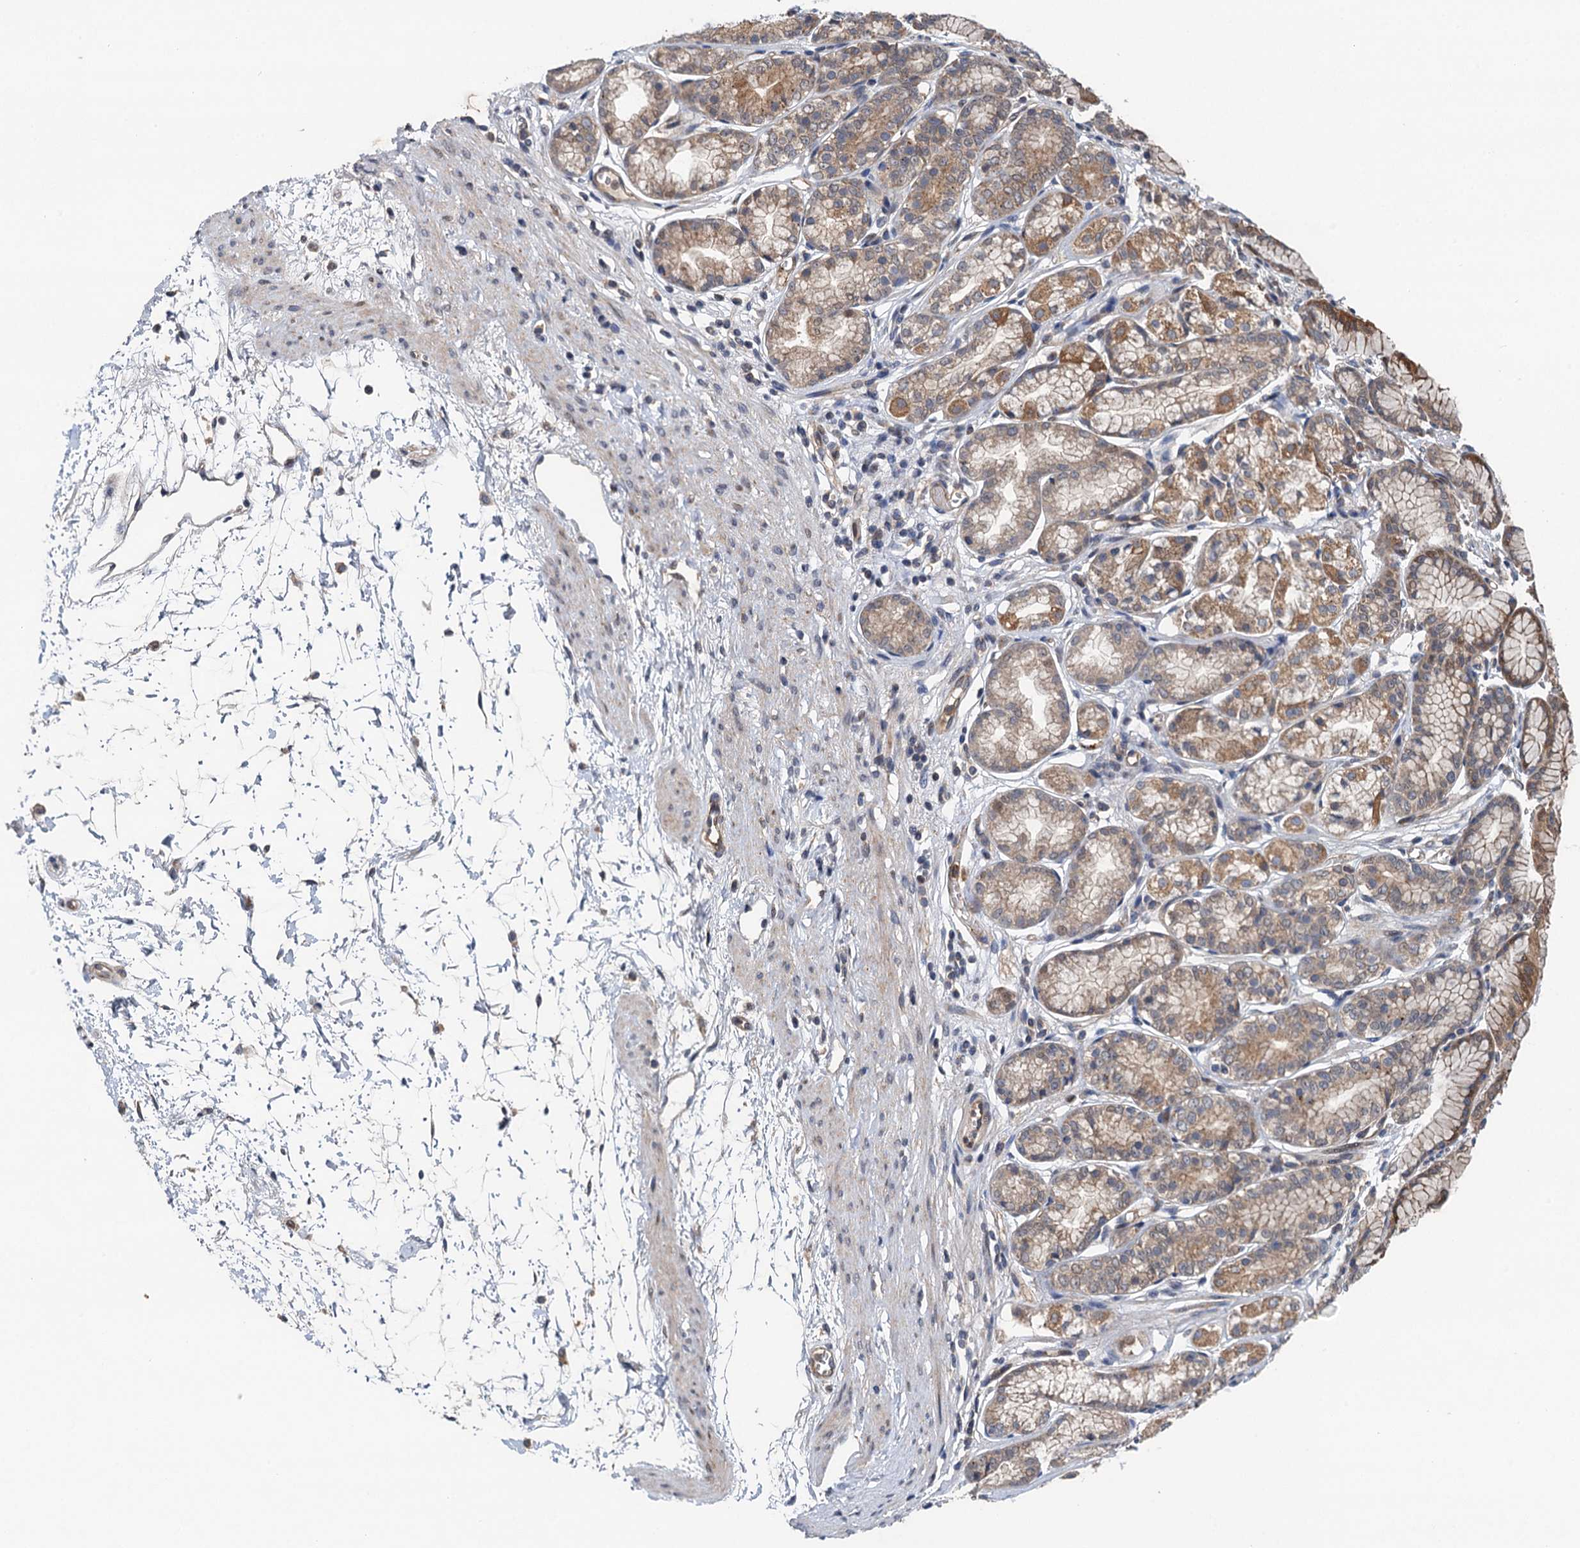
{"staining": {"intensity": "moderate", "quantity": "25%-75%", "location": "cytoplasmic/membranous,nuclear"}, "tissue": "stomach", "cell_type": "Glandular cells", "image_type": "normal", "snomed": [{"axis": "morphology", "description": "Normal tissue, NOS"}, {"axis": "morphology", "description": "Adenocarcinoma, NOS"}, {"axis": "morphology", "description": "Adenocarcinoma, High grade"}, {"axis": "topography", "description": "Stomach, upper"}, {"axis": "topography", "description": "Stomach"}], "caption": "A micrograph of human stomach stained for a protein exhibits moderate cytoplasmic/membranous,nuclear brown staining in glandular cells.", "gene": "NLRP10", "patient": {"sex": "female", "age": 65}}